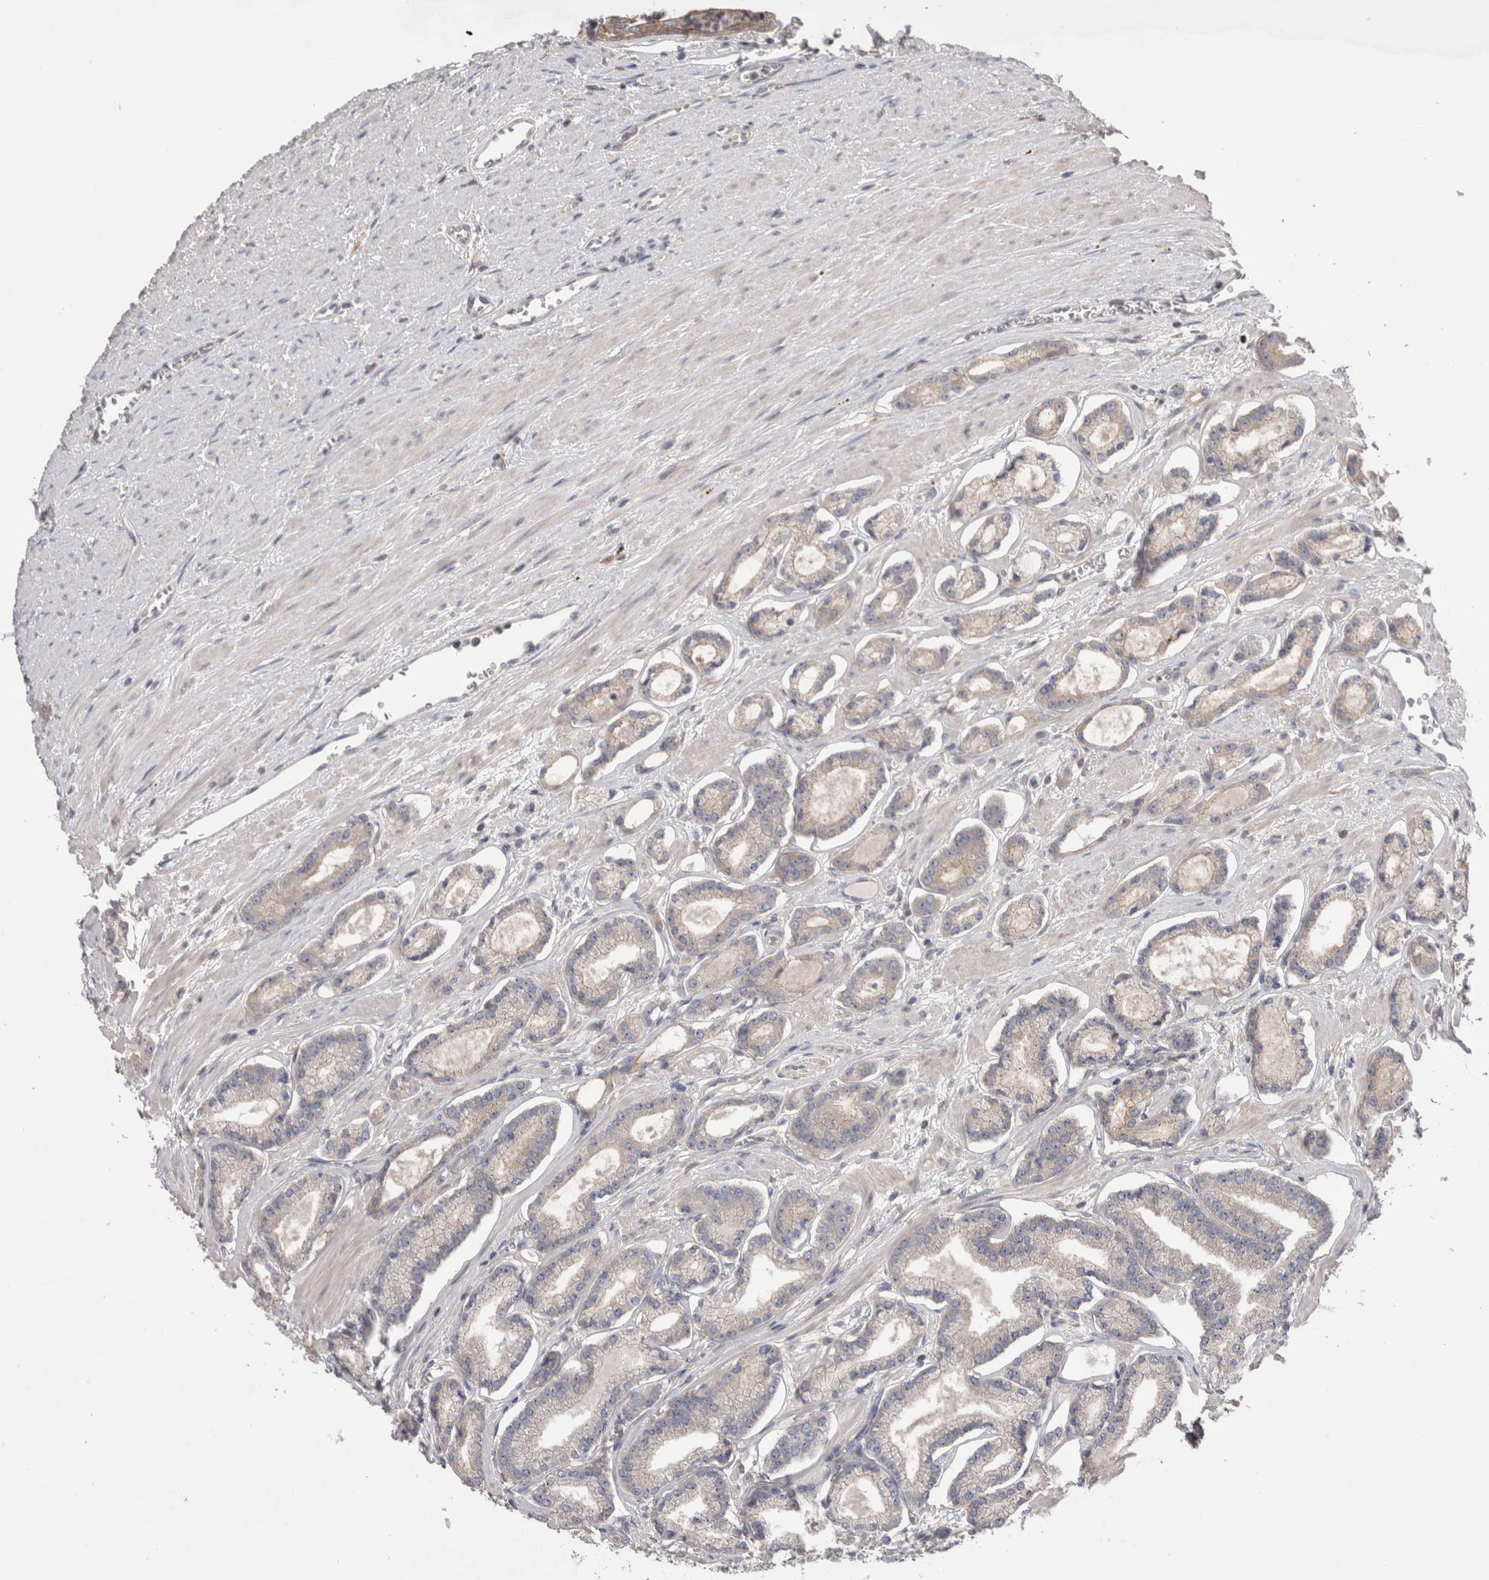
{"staining": {"intensity": "moderate", "quantity": "<25%", "location": "cytoplasmic/membranous"}, "tissue": "prostate cancer", "cell_type": "Tumor cells", "image_type": "cancer", "snomed": [{"axis": "morphology", "description": "Adenocarcinoma, Low grade"}, {"axis": "topography", "description": "Prostate"}], "caption": "Prostate cancer (adenocarcinoma (low-grade)) stained with DAB (3,3'-diaminobenzidine) immunohistochemistry exhibits low levels of moderate cytoplasmic/membranous expression in approximately <25% of tumor cells.", "gene": "OTOR", "patient": {"sex": "male", "age": 60}}